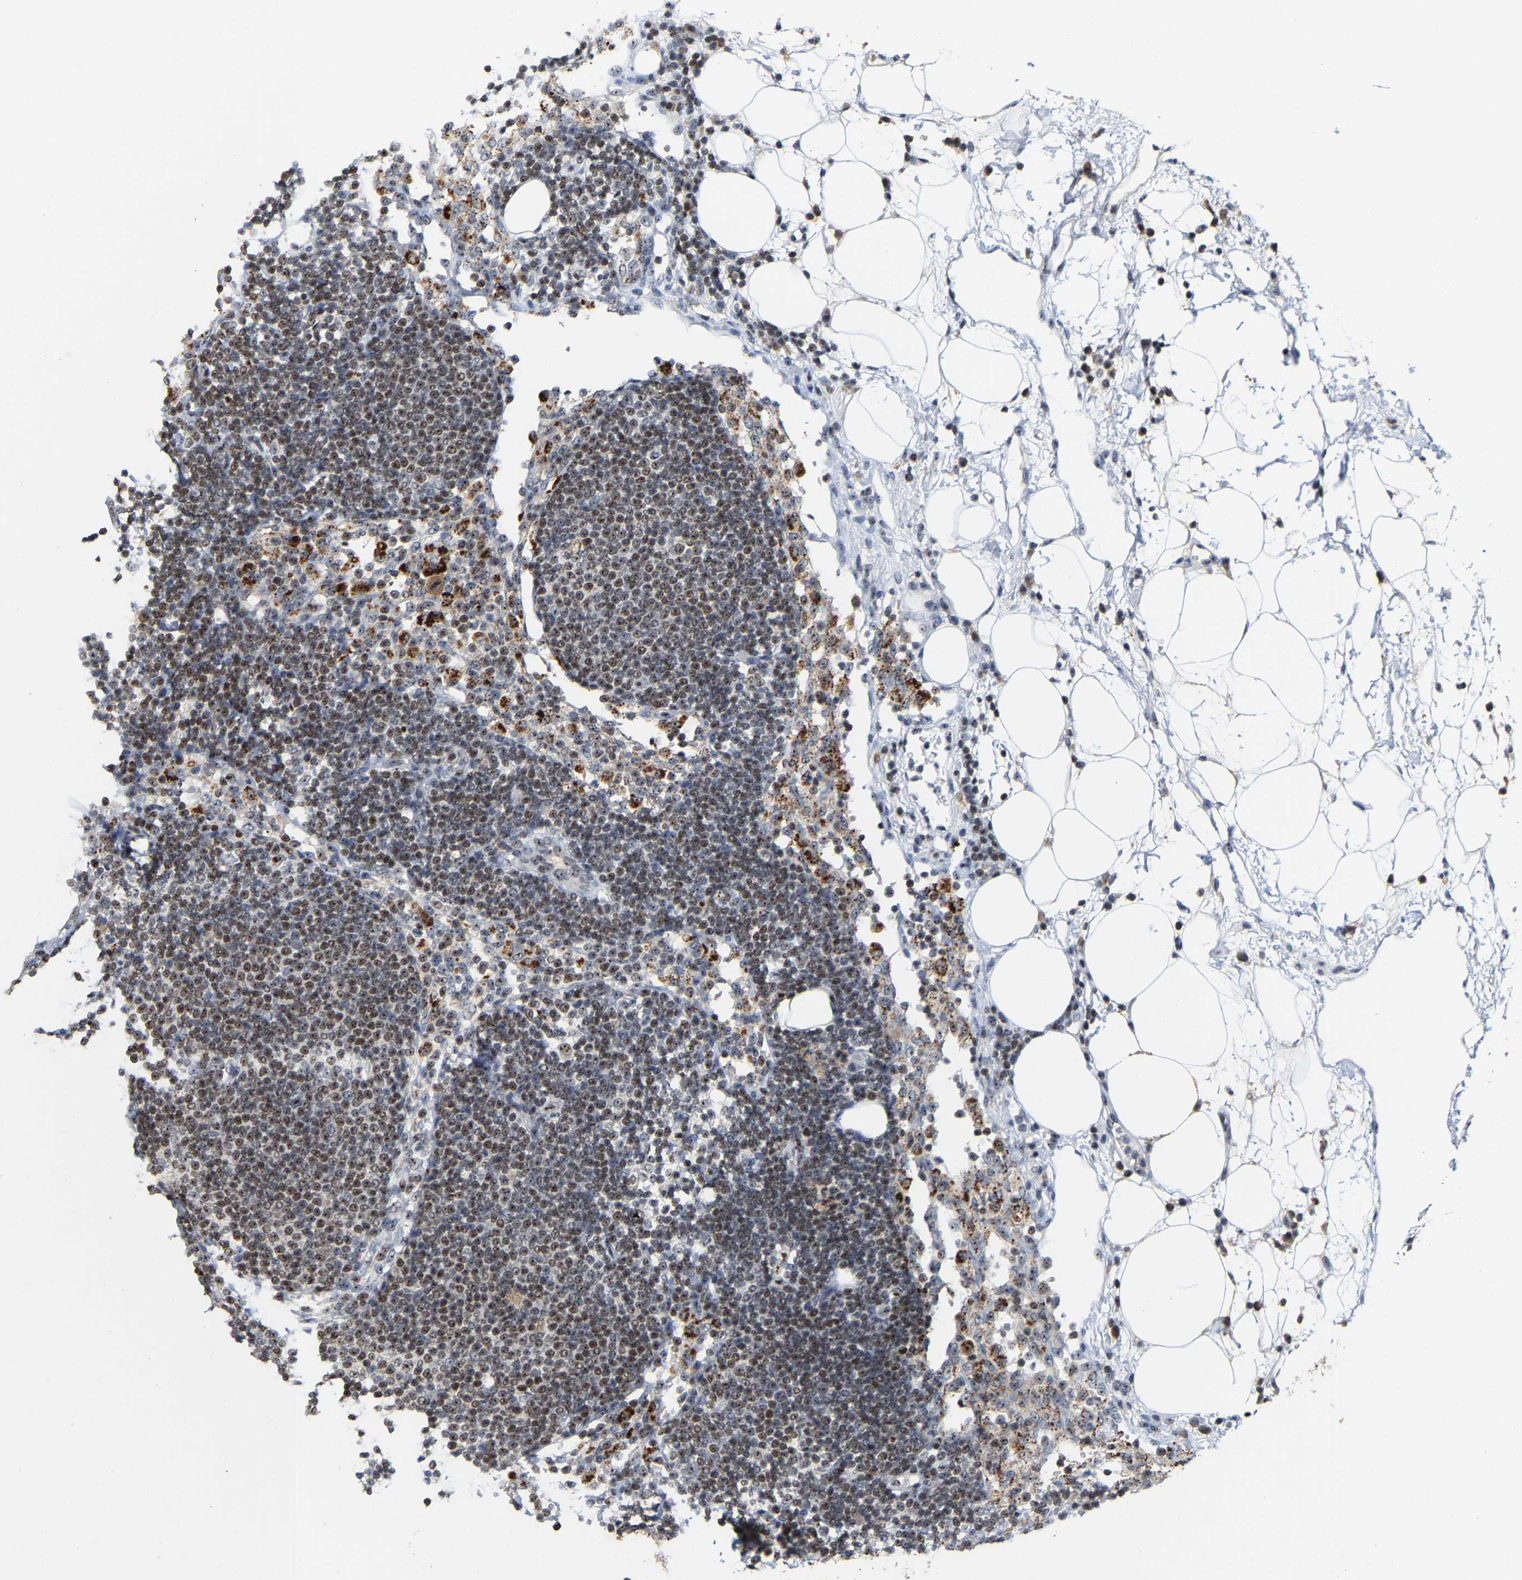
{"staining": {"intensity": "moderate", "quantity": "<25%", "location": "nuclear"}, "tissue": "lymph node", "cell_type": "Germinal center cells", "image_type": "normal", "snomed": [{"axis": "morphology", "description": "Normal tissue, NOS"}, {"axis": "morphology", "description": "Carcinoid, malignant, NOS"}, {"axis": "topography", "description": "Lymph node"}], "caption": "Protein positivity by immunohistochemistry shows moderate nuclear expression in approximately <25% of germinal center cells in unremarkable lymph node. (DAB IHC, brown staining for protein, blue staining for nuclei).", "gene": "NOP58", "patient": {"sex": "male", "age": 47}}